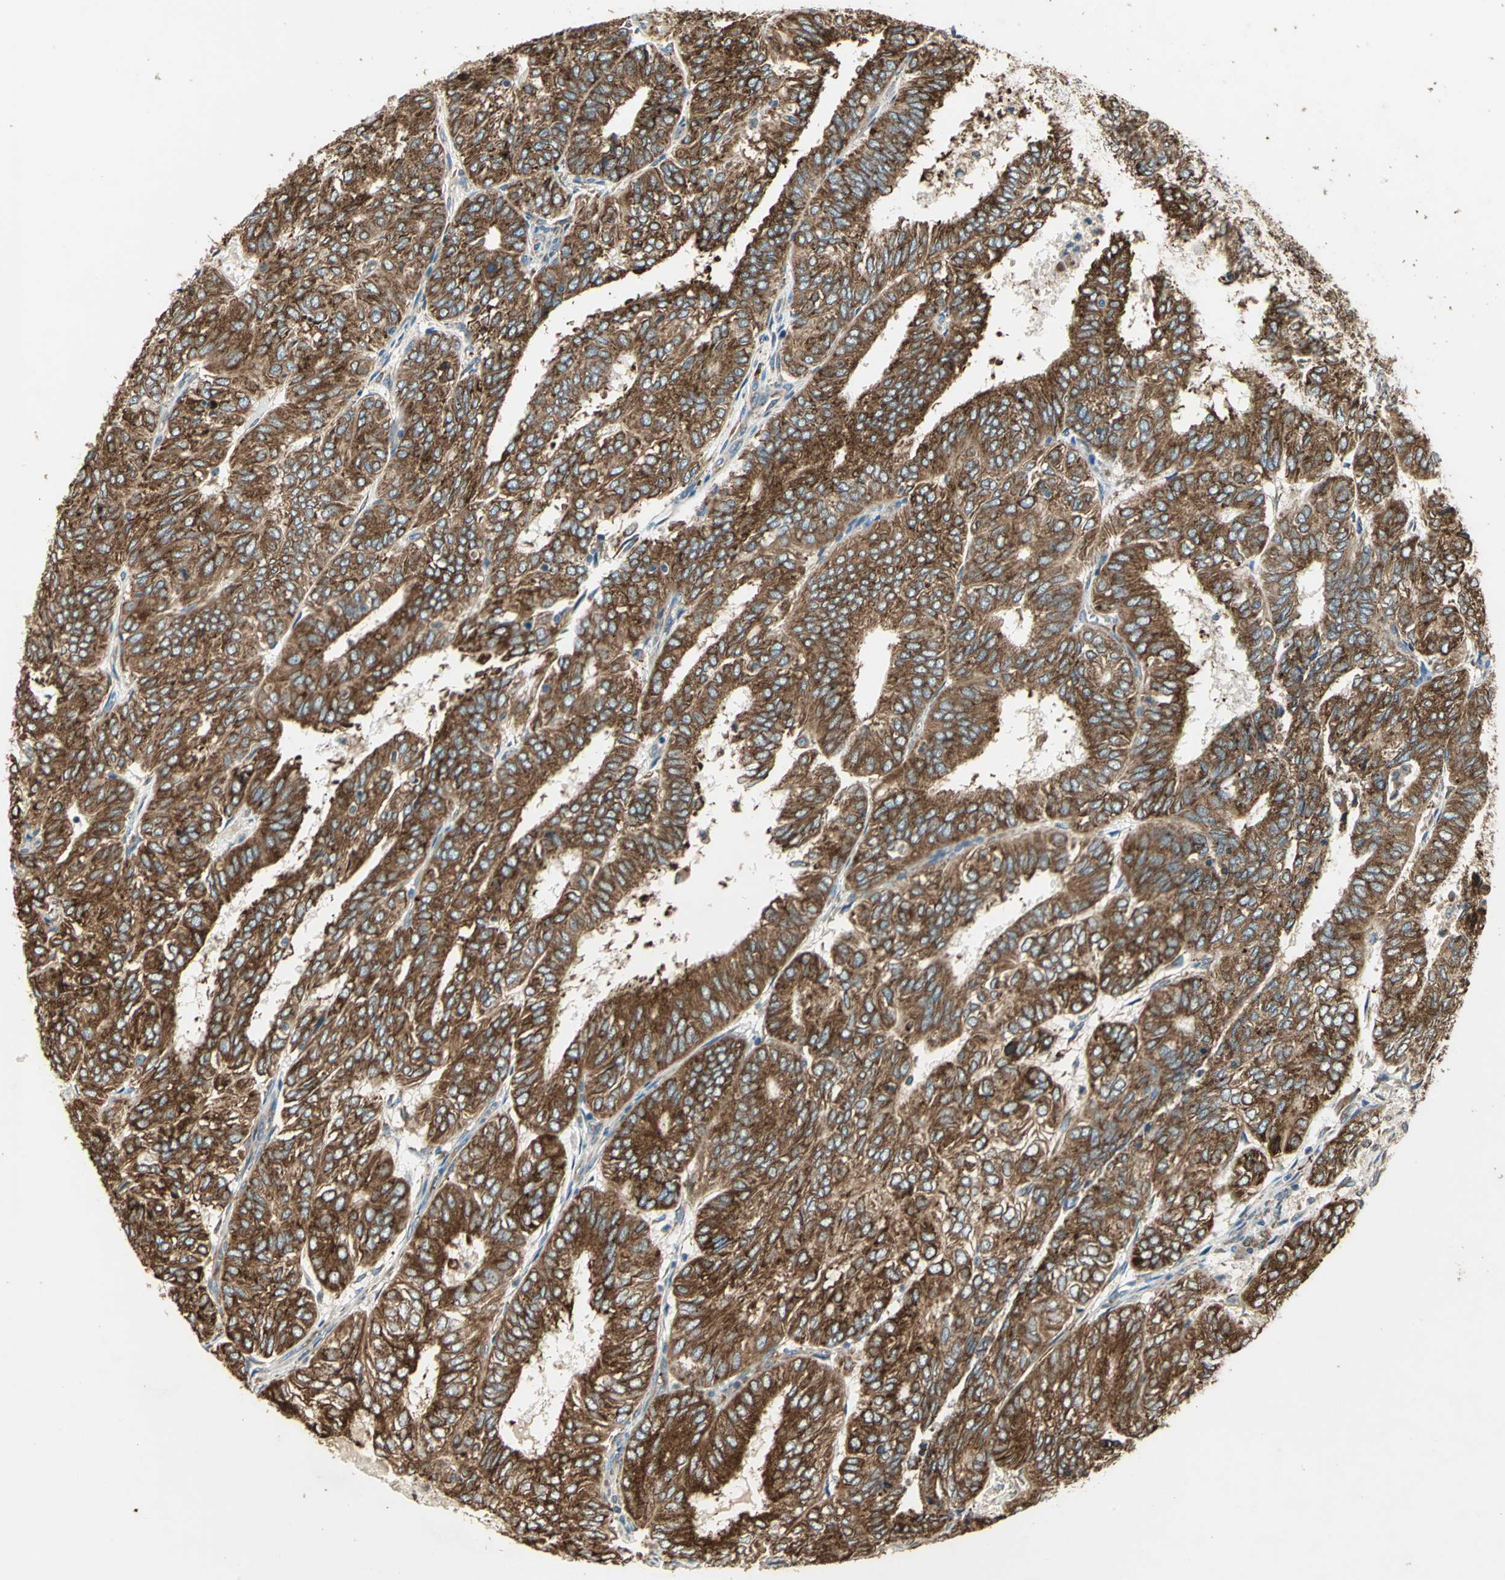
{"staining": {"intensity": "moderate", "quantity": ">75%", "location": "cytoplasmic/membranous"}, "tissue": "endometrial cancer", "cell_type": "Tumor cells", "image_type": "cancer", "snomed": [{"axis": "morphology", "description": "Adenocarcinoma, NOS"}, {"axis": "topography", "description": "Uterus"}], "caption": "Immunohistochemistry (DAB (3,3'-diaminobenzidine)) staining of human endometrial adenocarcinoma reveals moderate cytoplasmic/membranous protein expression in about >75% of tumor cells. The staining is performed using DAB brown chromogen to label protein expression. The nuclei are counter-stained blue using hematoxylin.", "gene": "PDIA4", "patient": {"sex": "female", "age": 60}}